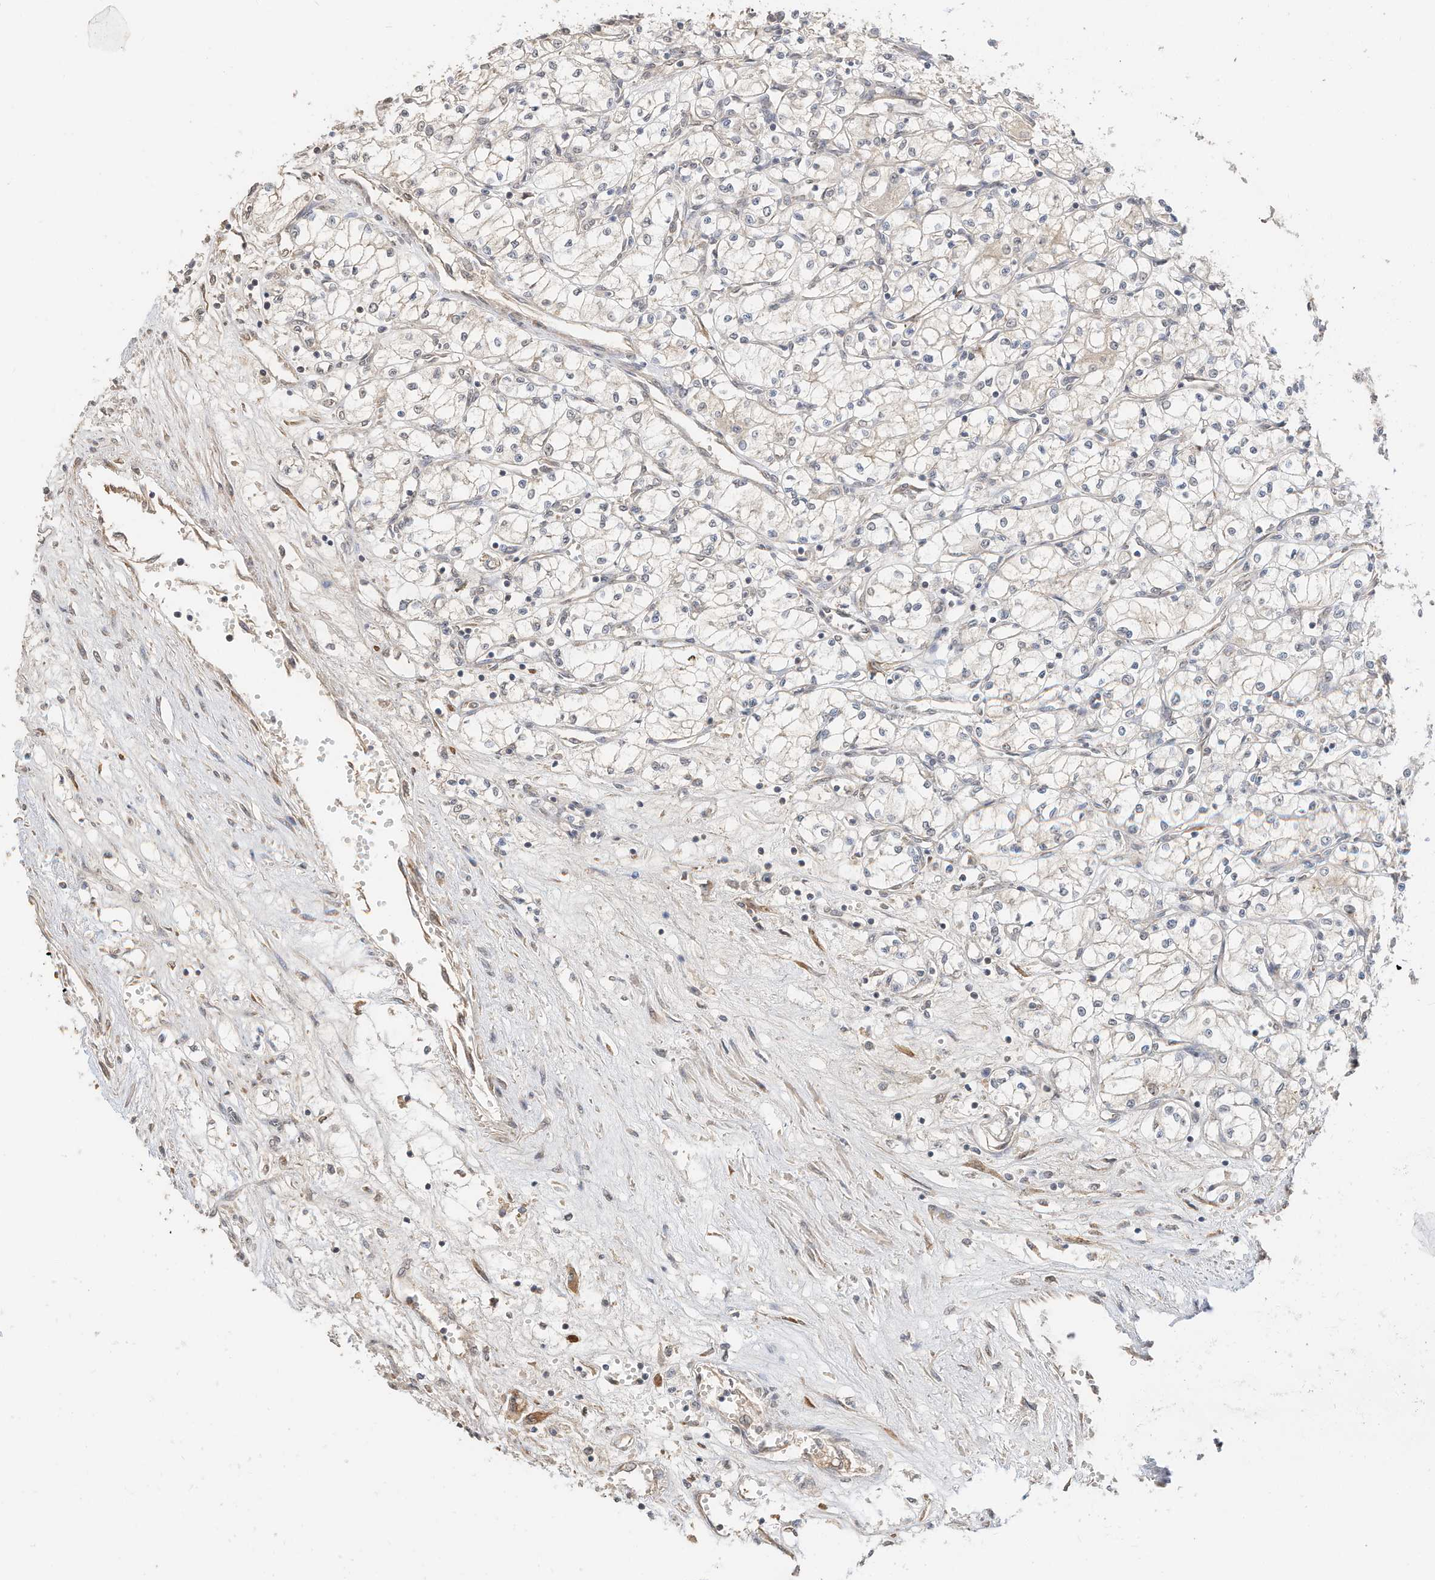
{"staining": {"intensity": "negative", "quantity": "none", "location": "none"}, "tissue": "renal cancer", "cell_type": "Tumor cells", "image_type": "cancer", "snomed": [{"axis": "morphology", "description": "Adenocarcinoma, NOS"}, {"axis": "topography", "description": "Kidney"}], "caption": "The histopathology image demonstrates no significant staining in tumor cells of renal cancer.", "gene": "CAGE1", "patient": {"sex": "male", "age": 59}}